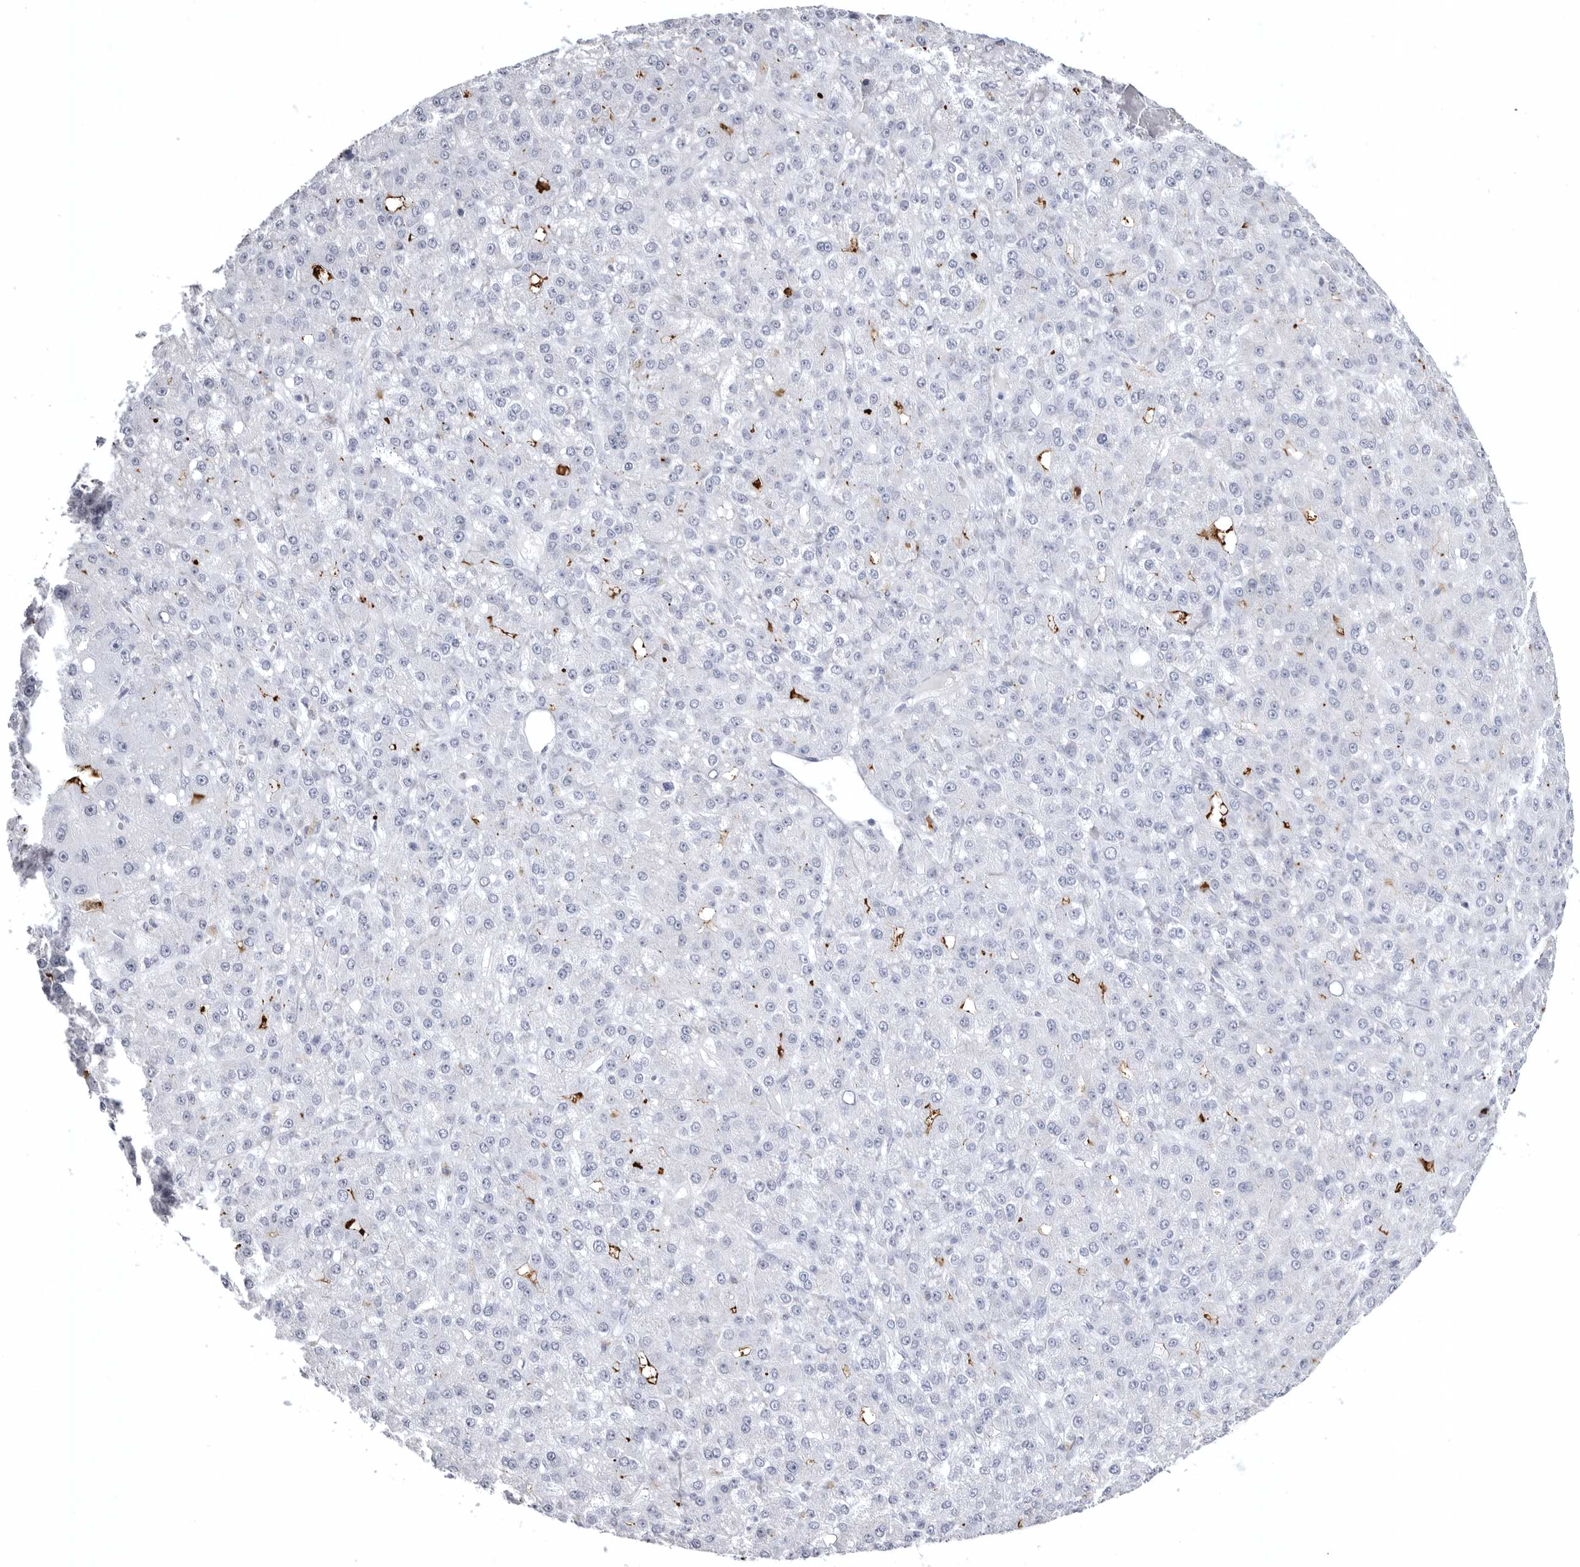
{"staining": {"intensity": "negative", "quantity": "none", "location": "none"}, "tissue": "liver cancer", "cell_type": "Tumor cells", "image_type": "cancer", "snomed": [{"axis": "morphology", "description": "Carcinoma, Hepatocellular, NOS"}, {"axis": "topography", "description": "Liver"}], "caption": "Immunohistochemistry (IHC) of liver cancer (hepatocellular carcinoma) demonstrates no expression in tumor cells.", "gene": "COL26A1", "patient": {"sex": "male", "age": 67}}